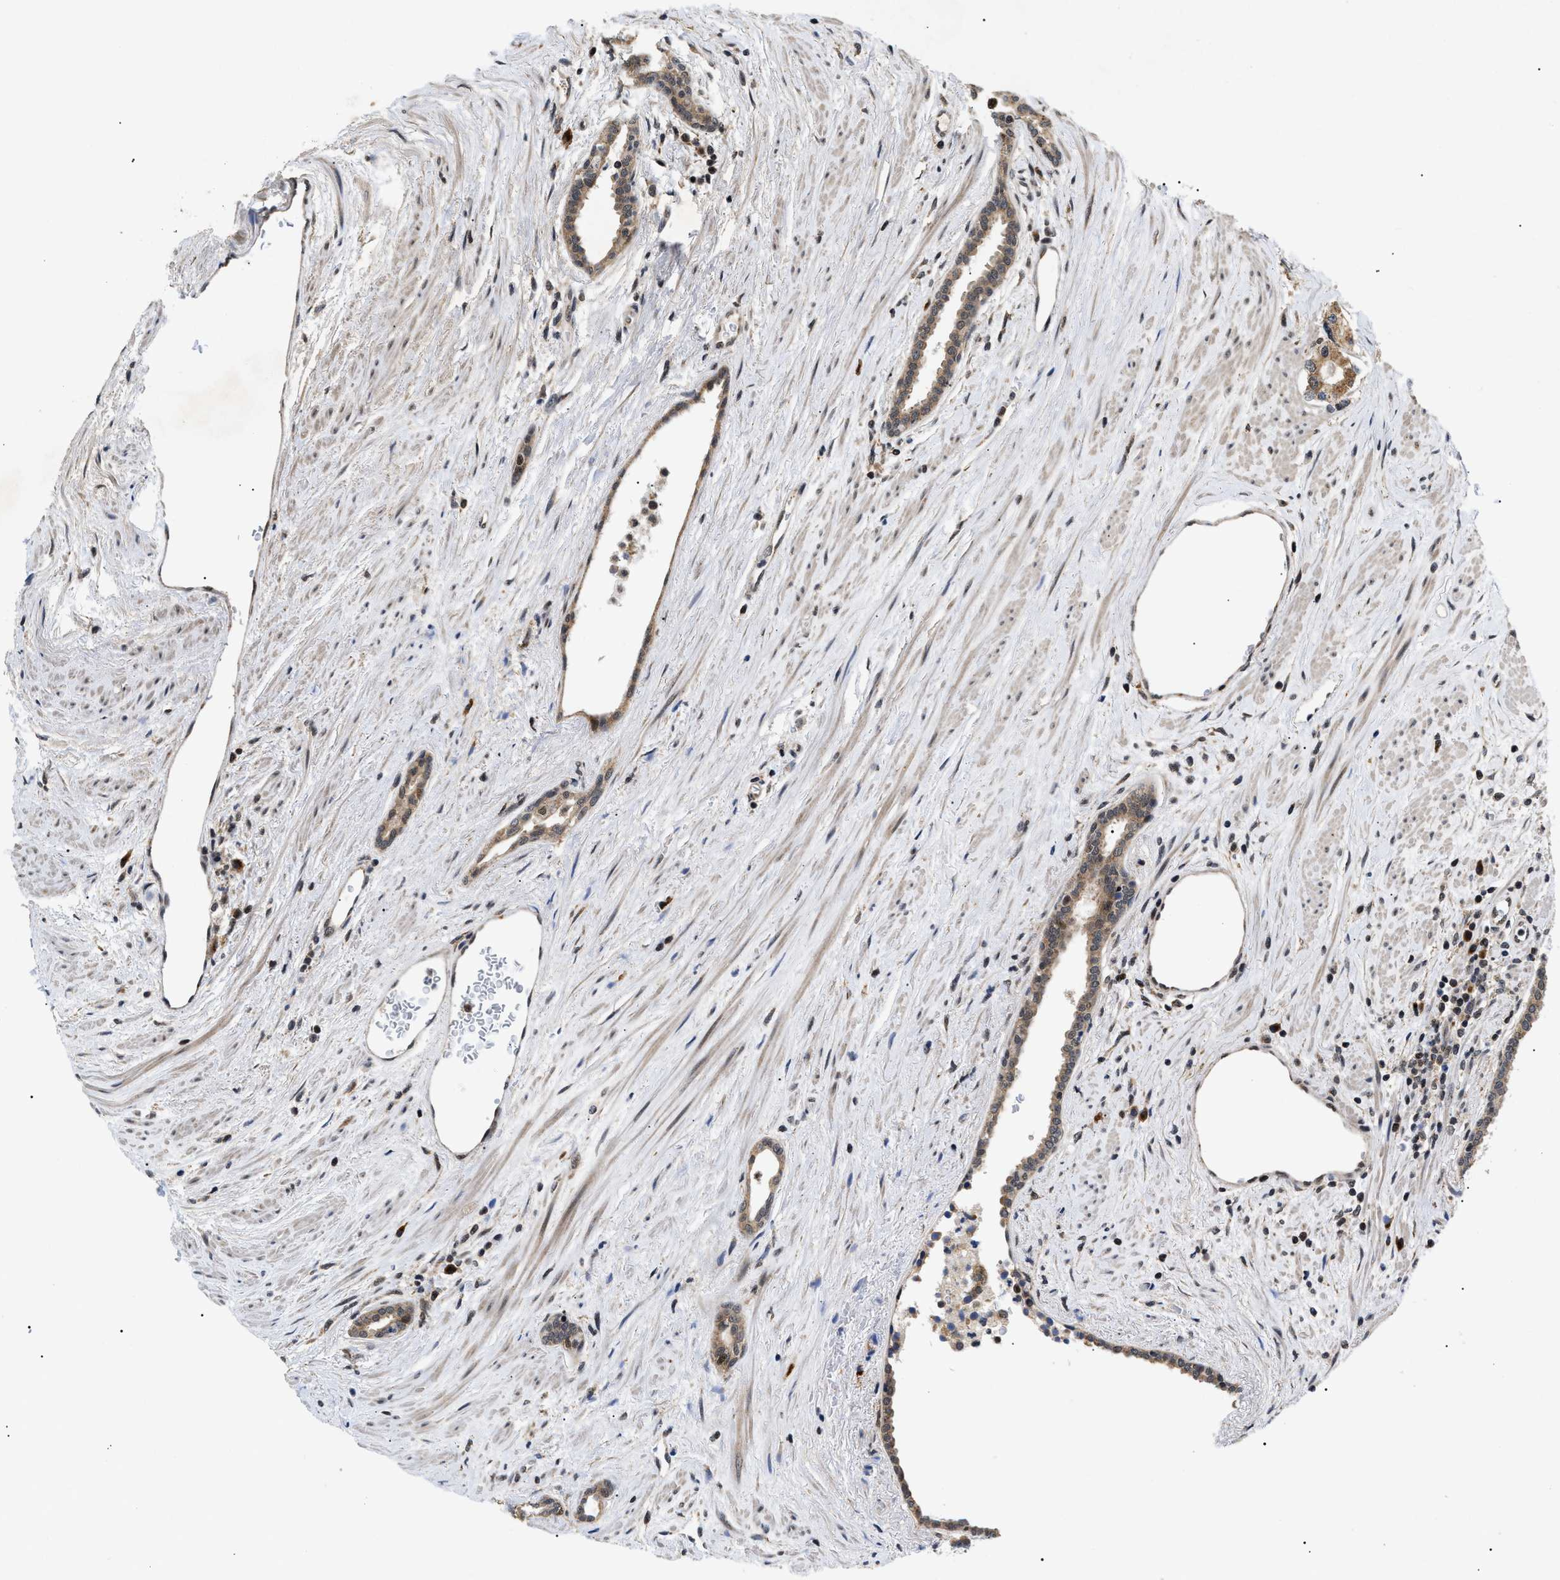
{"staining": {"intensity": "moderate", "quantity": ">75%", "location": "cytoplasmic/membranous,nuclear"}, "tissue": "prostate cancer", "cell_type": "Tumor cells", "image_type": "cancer", "snomed": [{"axis": "morphology", "description": "Adenocarcinoma, High grade"}, {"axis": "topography", "description": "Prostate"}], "caption": "Prostate adenocarcinoma (high-grade) tissue displays moderate cytoplasmic/membranous and nuclear positivity in about >75% of tumor cells Using DAB (3,3'-diaminobenzidine) (brown) and hematoxylin (blue) stains, captured at high magnification using brightfield microscopy.", "gene": "ZBTB11", "patient": {"sex": "male", "age": 71}}